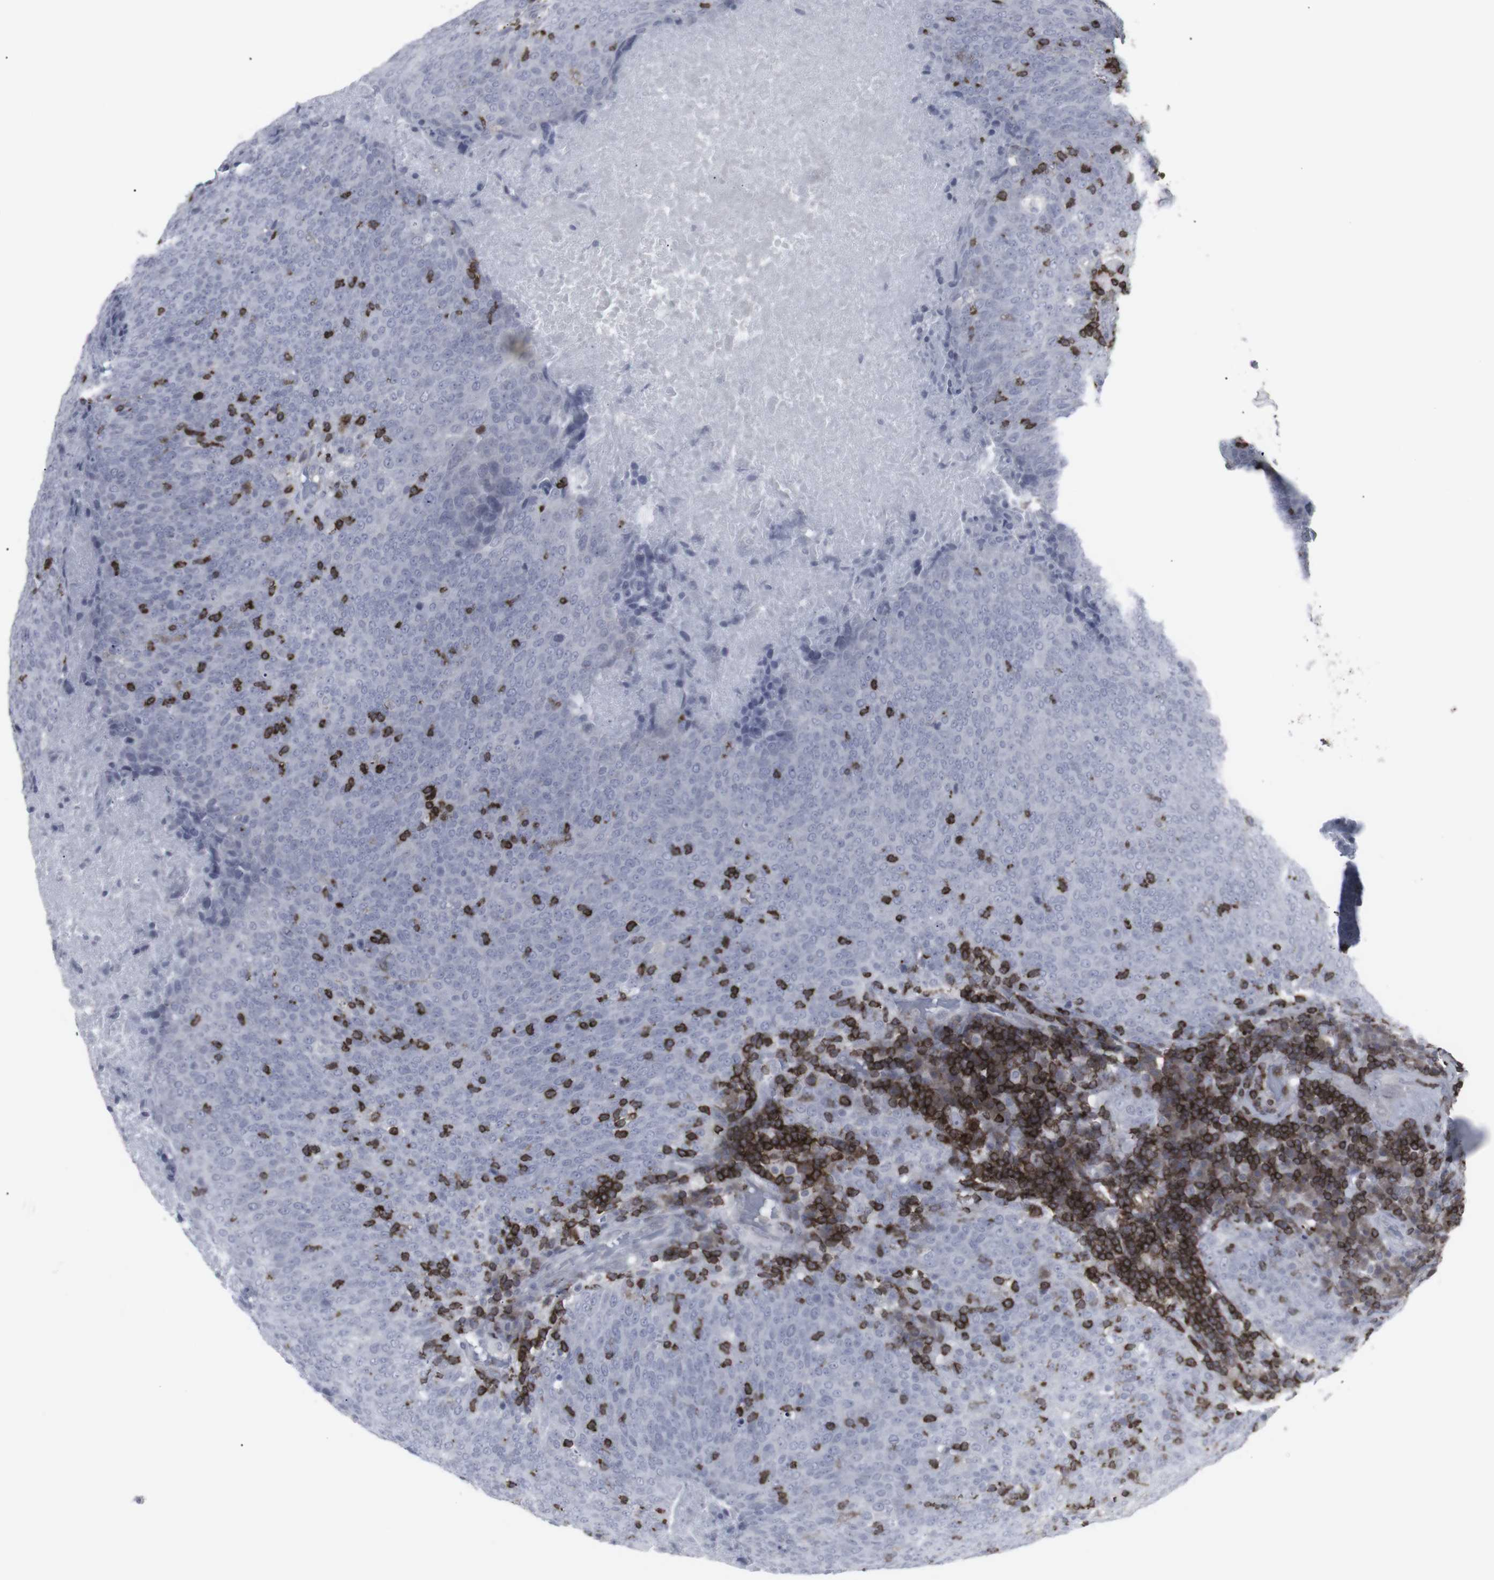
{"staining": {"intensity": "negative", "quantity": "none", "location": "none"}, "tissue": "head and neck cancer", "cell_type": "Tumor cells", "image_type": "cancer", "snomed": [{"axis": "morphology", "description": "Squamous cell carcinoma, NOS"}, {"axis": "morphology", "description": "Squamous cell carcinoma, metastatic, NOS"}, {"axis": "topography", "description": "Lymph node"}, {"axis": "topography", "description": "Head-Neck"}], "caption": "Human head and neck squamous cell carcinoma stained for a protein using immunohistochemistry shows no expression in tumor cells.", "gene": "APOBEC2", "patient": {"sex": "male", "age": 62}}